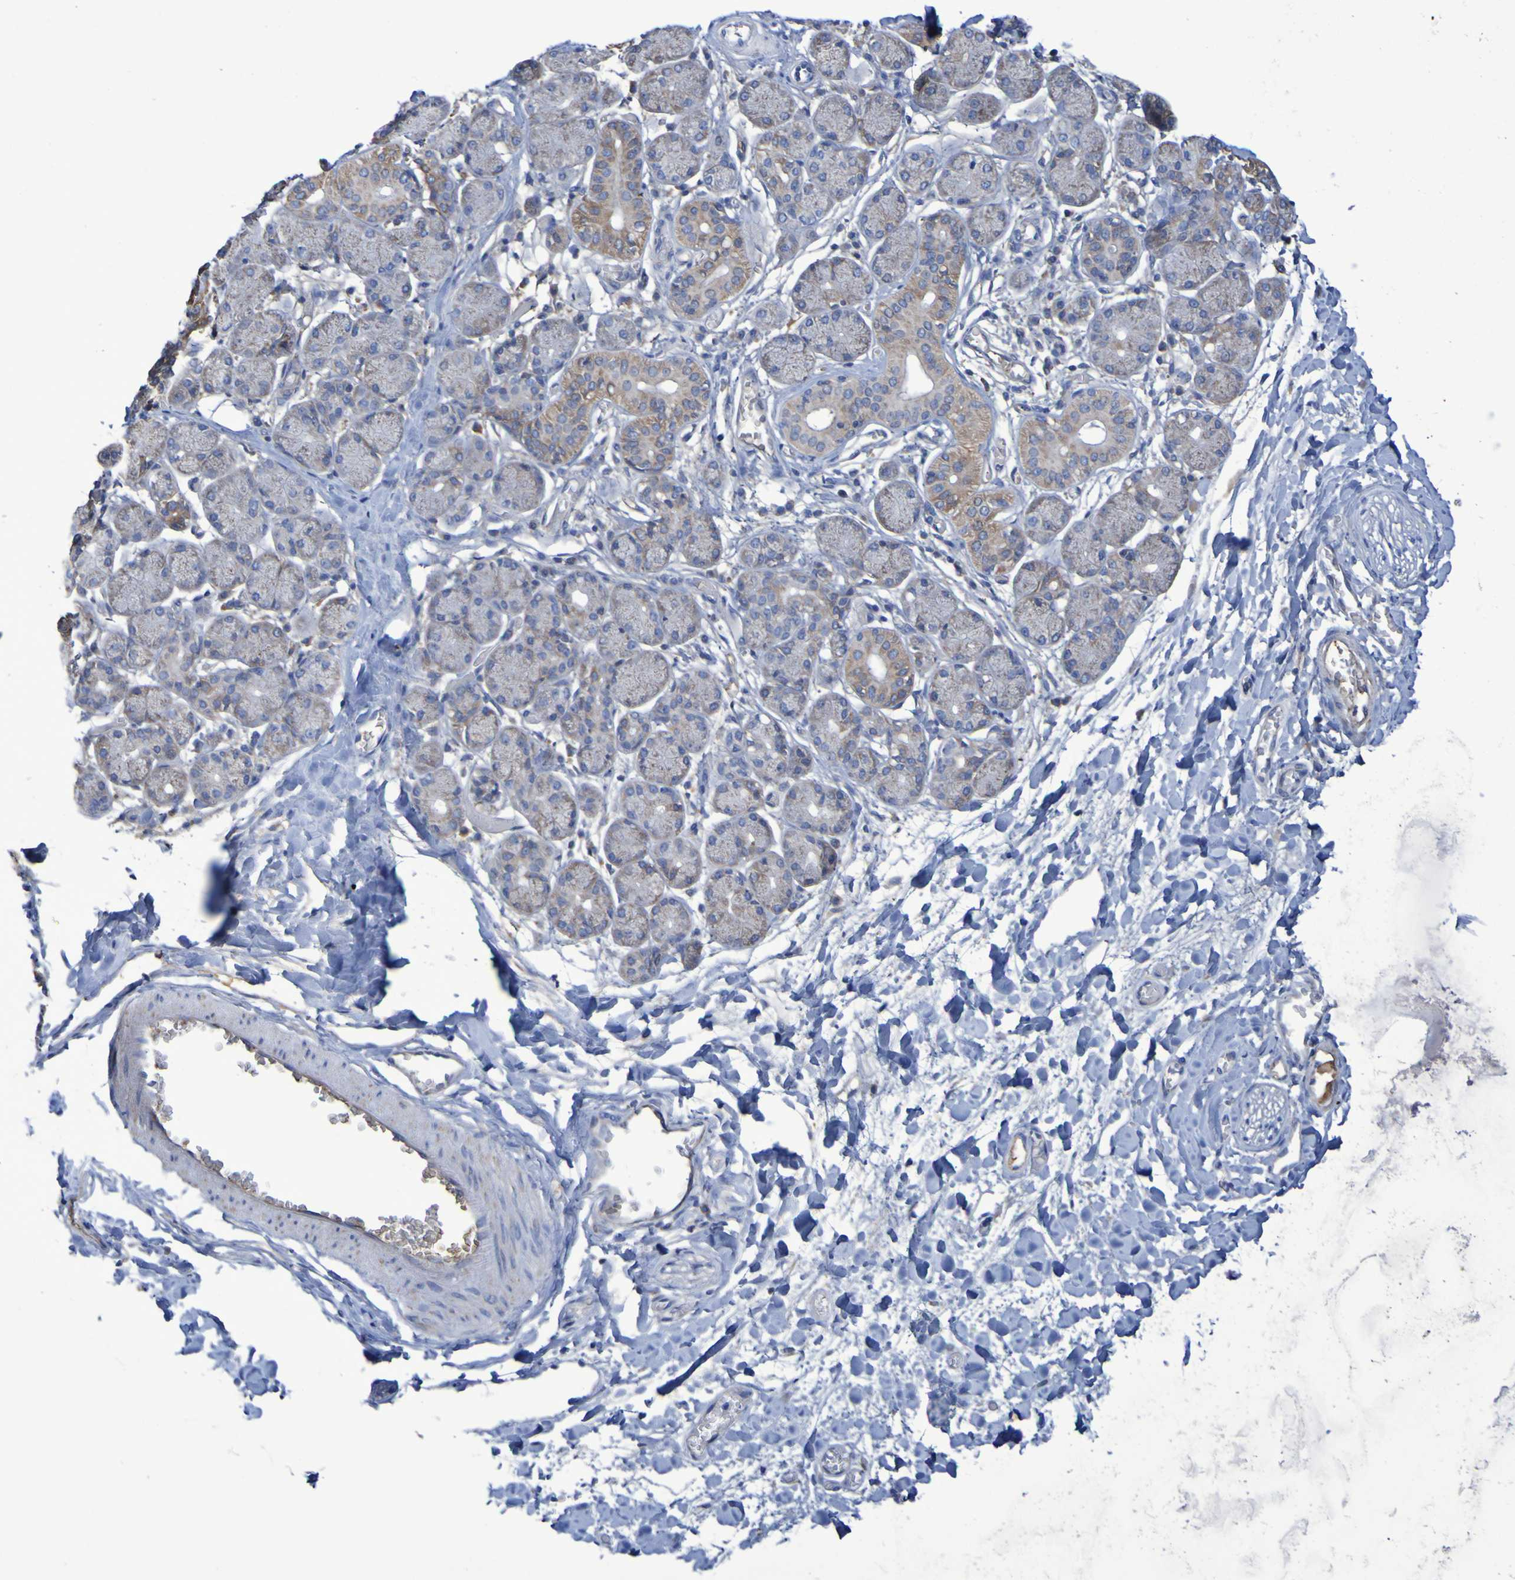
{"staining": {"intensity": "moderate", "quantity": "25%-75%", "location": "cytoplasmic/membranous"}, "tissue": "salivary gland", "cell_type": "Glandular cells", "image_type": "normal", "snomed": [{"axis": "morphology", "description": "Normal tissue, NOS"}, {"axis": "topography", "description": "Salivary gland"}], "caption": "An IHC photomicrograph of benign tissue is shown. Protein staining in brown labels moderate cytoplasmic/membranous positivity in salivary gland within glandular cells.", "gene": "CNTN2", "patient": {"sex": "female", "age": 24}}